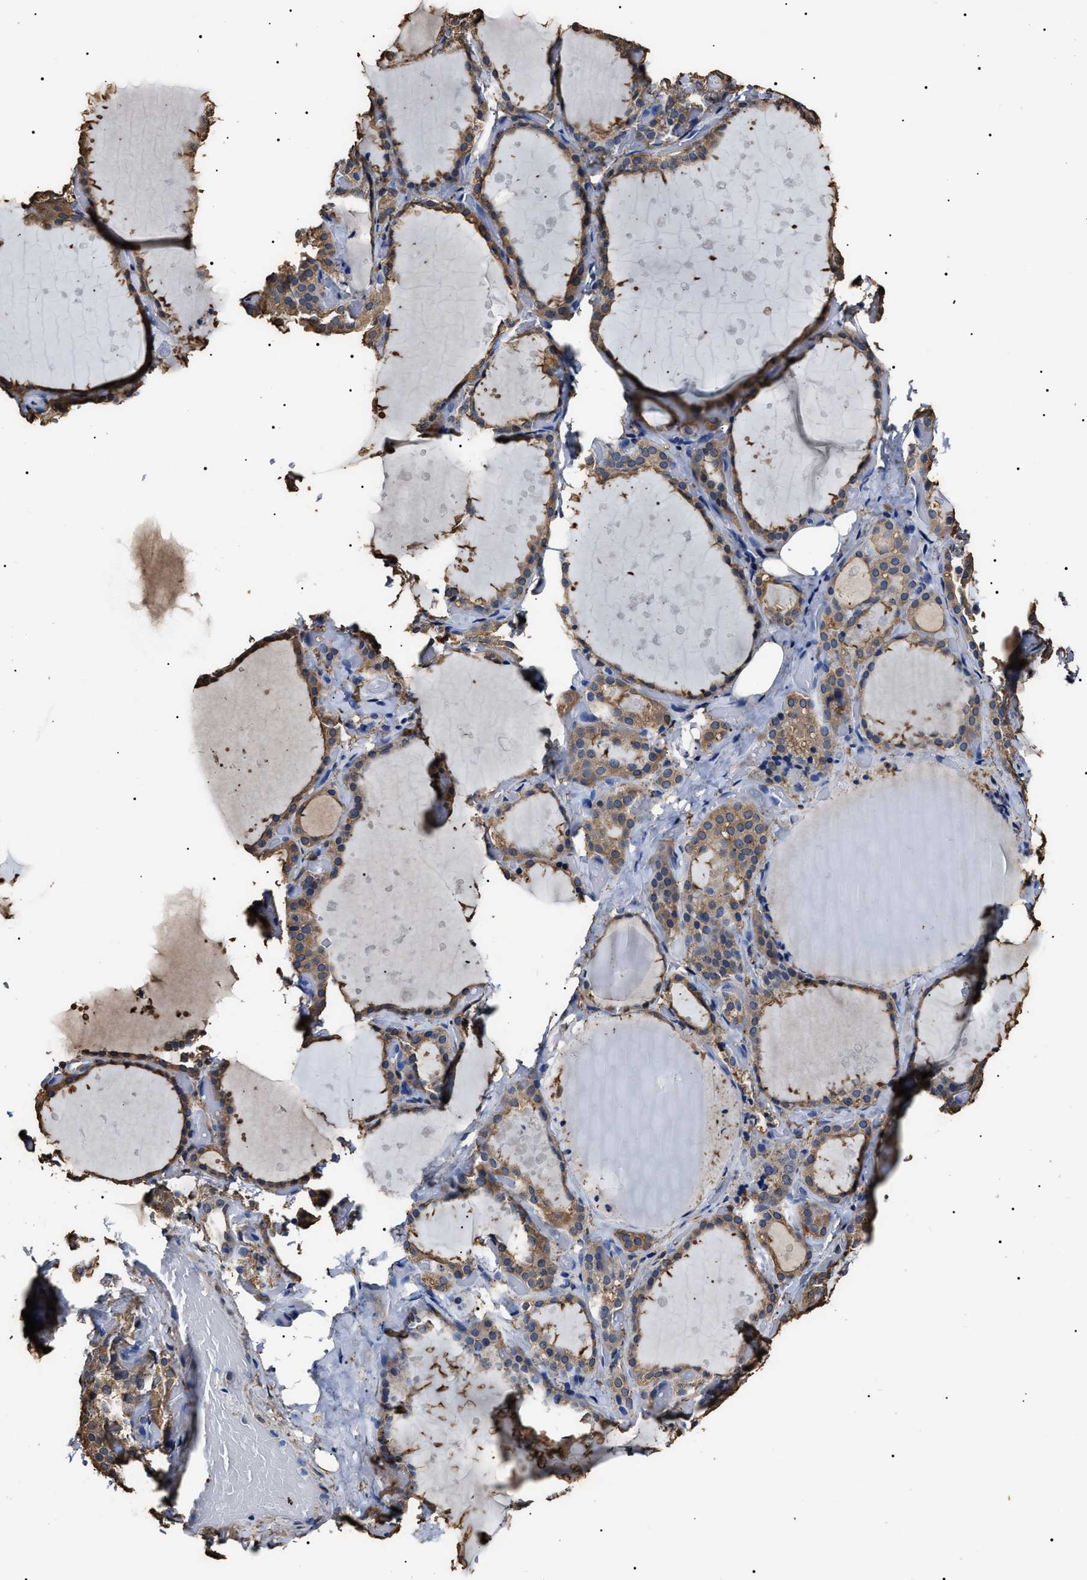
{"staining": {"intensity": "moderate", "quantity": ">75%", "location": "cytoplasmic/membranous"}, "tissue": "thyroid gland", "cell_type": "Glandular cells", "image_type": "normal", "snomed": [{"axis": "morphology", "description": "Normal tissue, NOS"}, {"axis": "topography", "description": "Thyroid gland"}], "caption": "Thyroid gland stained with DAB IHC shows medium levels of moderate cytoplasmic/membranous staining in about >75% of glandular cells. The staining was performed using DAB, with brown indicating positive protein expression. Nuclei are stained blue with hematoxylin.", "gene": "ALDH1A1", "patient": {"sex": "female", "age": 44}}